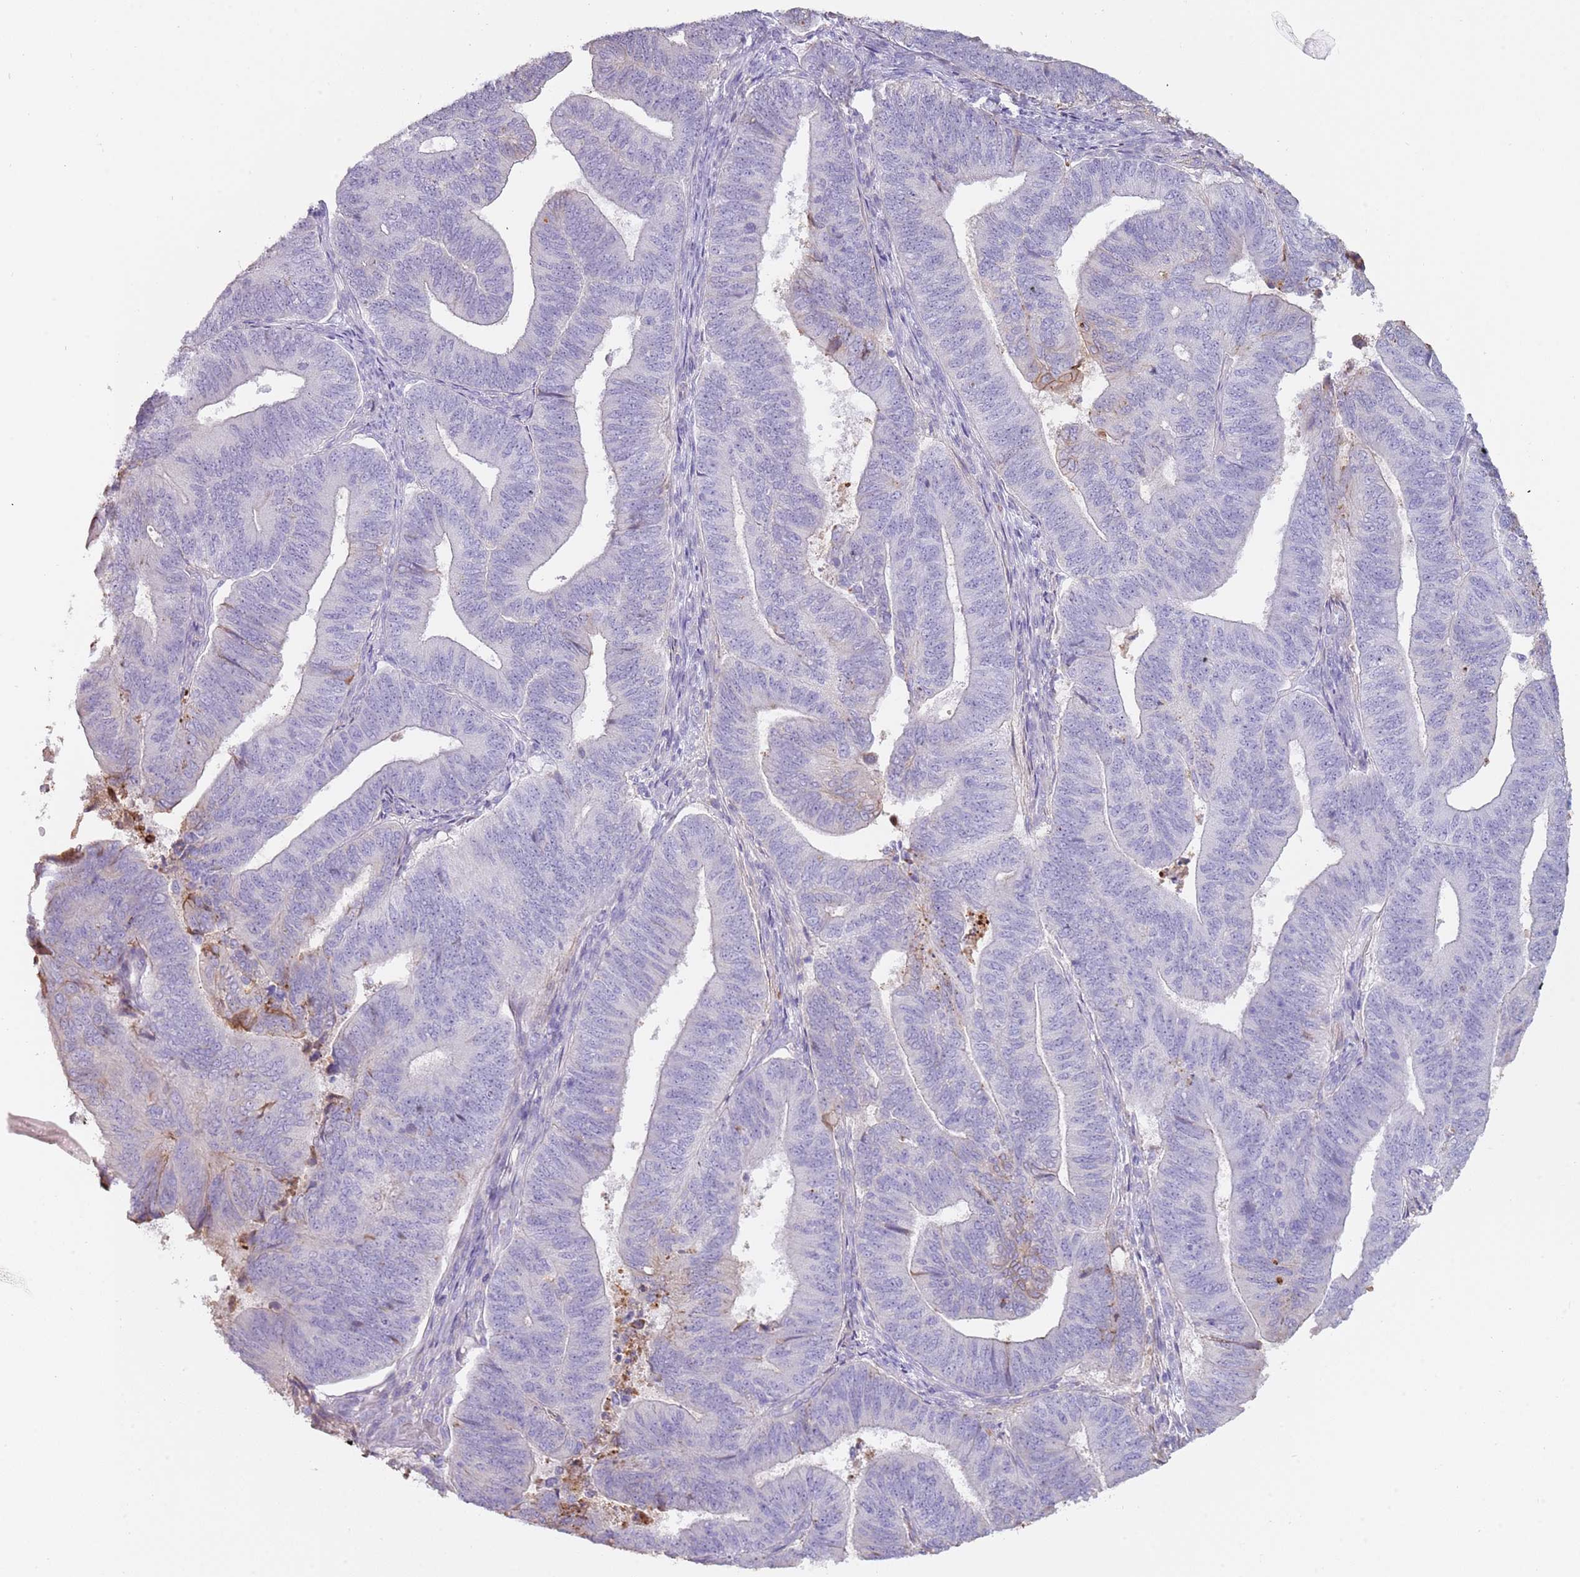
{"staining": {"intensity": "negative", "quantity": "none", "location": "none"}, "tissue": "endometrial cancer", "cell_type": "Tumor cells", "image_type": "cancer", "snomed": [{"axis": "morphology", "description": "Adenocarcinoma, NOS"}, {"axis": "topography", "description": "Endometrium"}], "caption": "High power microscopy photomicrograph of an immunohistochemistry photomicrograph of endometrial adenocarcinoma, revealing no significant staining in tumor cells. Brightfield microscopy of immunohistochemistry (IHC) stained with DAB (3,3'-diaminobenzidine) (brown) and hematoxylin (blue), captured at high magnification.", "gene": "NBPF3", "patient": {"sex": "female", "age": 70}}